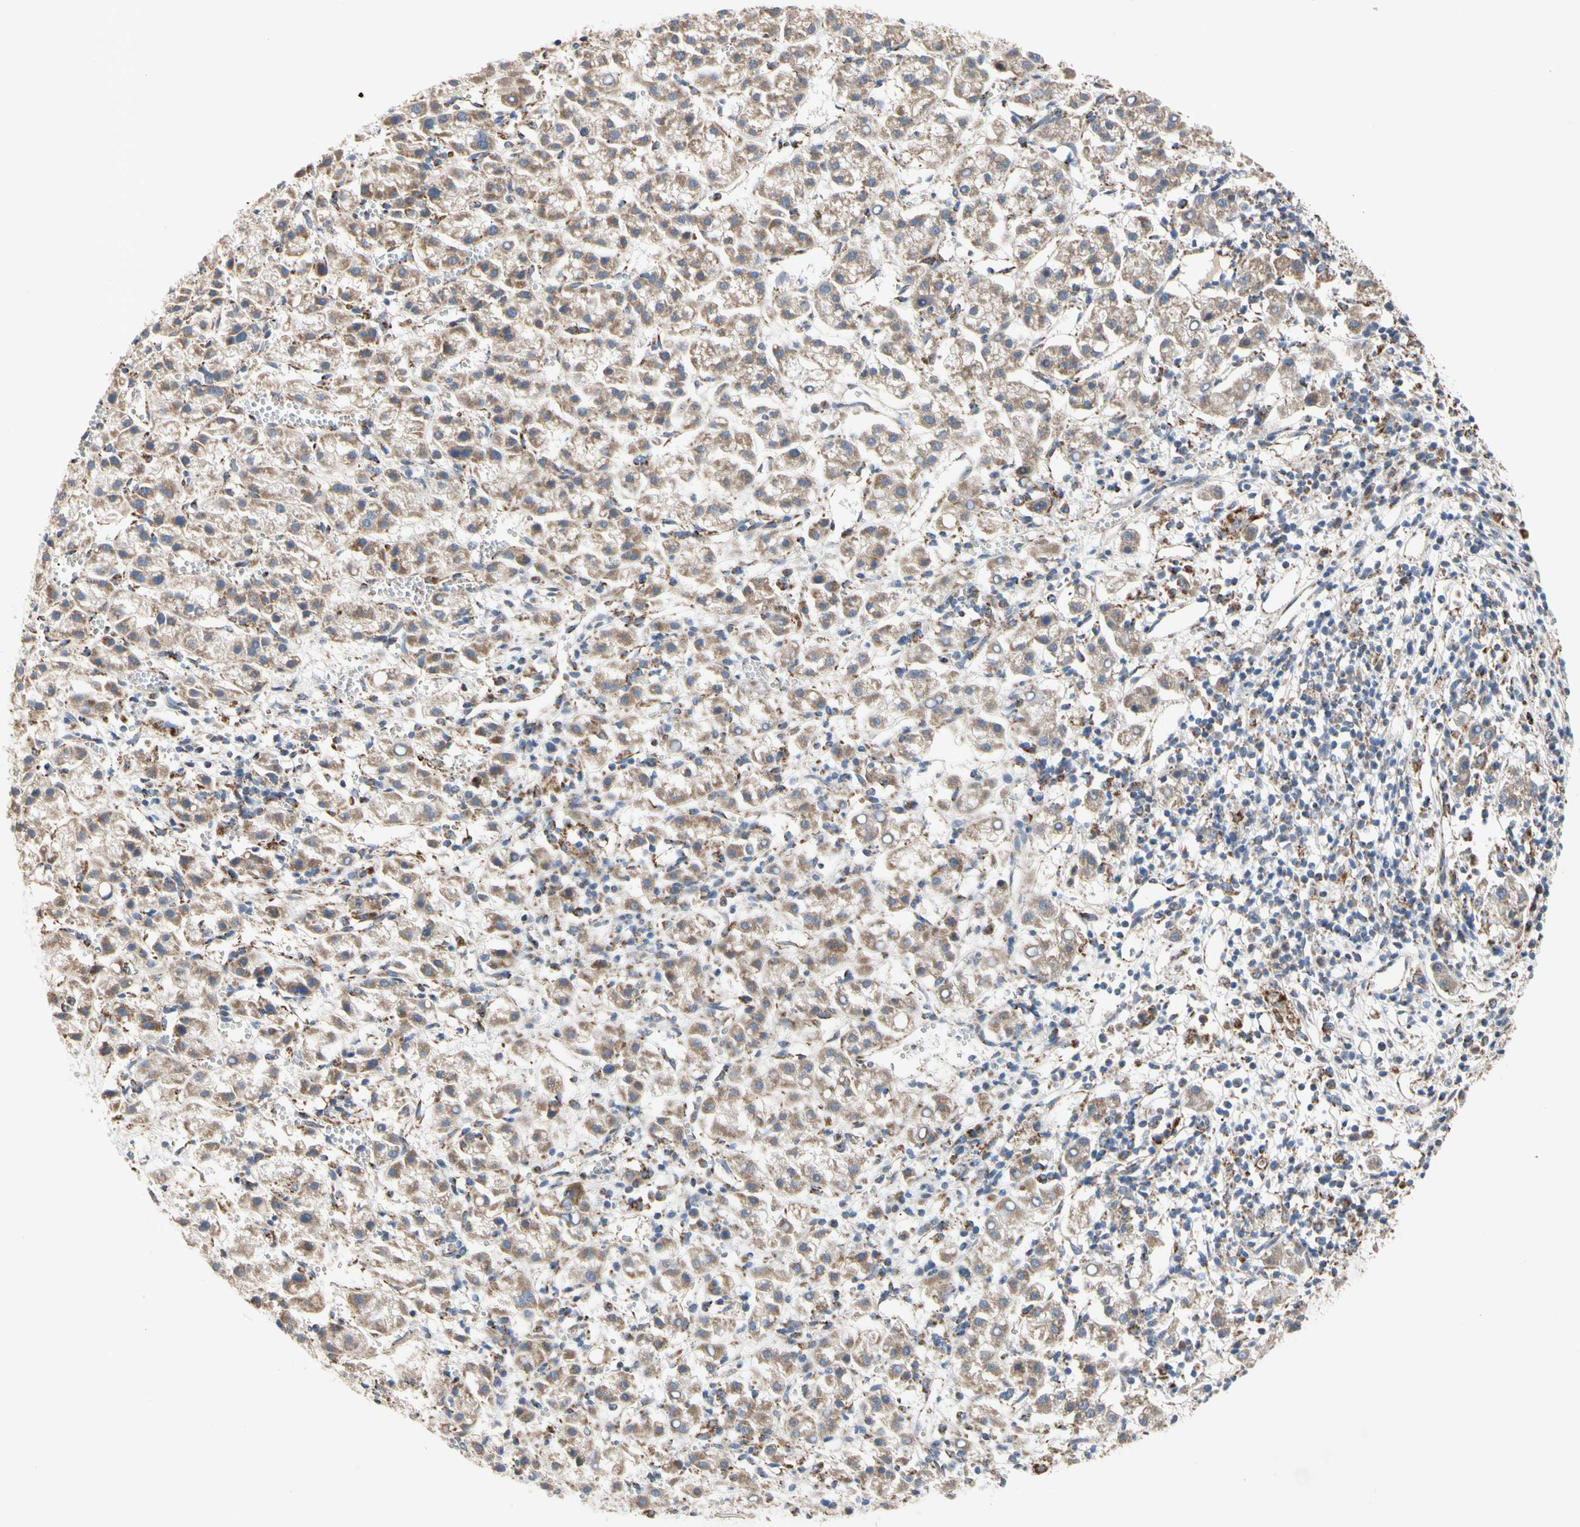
{"staining": {"intensity": "moderate", "quantity": ">75%", "location": "cytoplasmic/membranous"}, "tissue": "liver cancer", "cell_type": "Tumor cells", "image_type": "cancer", "snomed": [{"axis": "morphology", "description": "Carcinoma, Hepatocellular, NOS"}, {"axis": "topography", "description": "Liver"}], "caption": "A medium amount of moderate cytoplasmic/membranous positivity is appreciated in about >75% of tumor cells in liver cancer tissue.", "gene": "GPD2", "patient": {"sex": "female", "age": 58}}